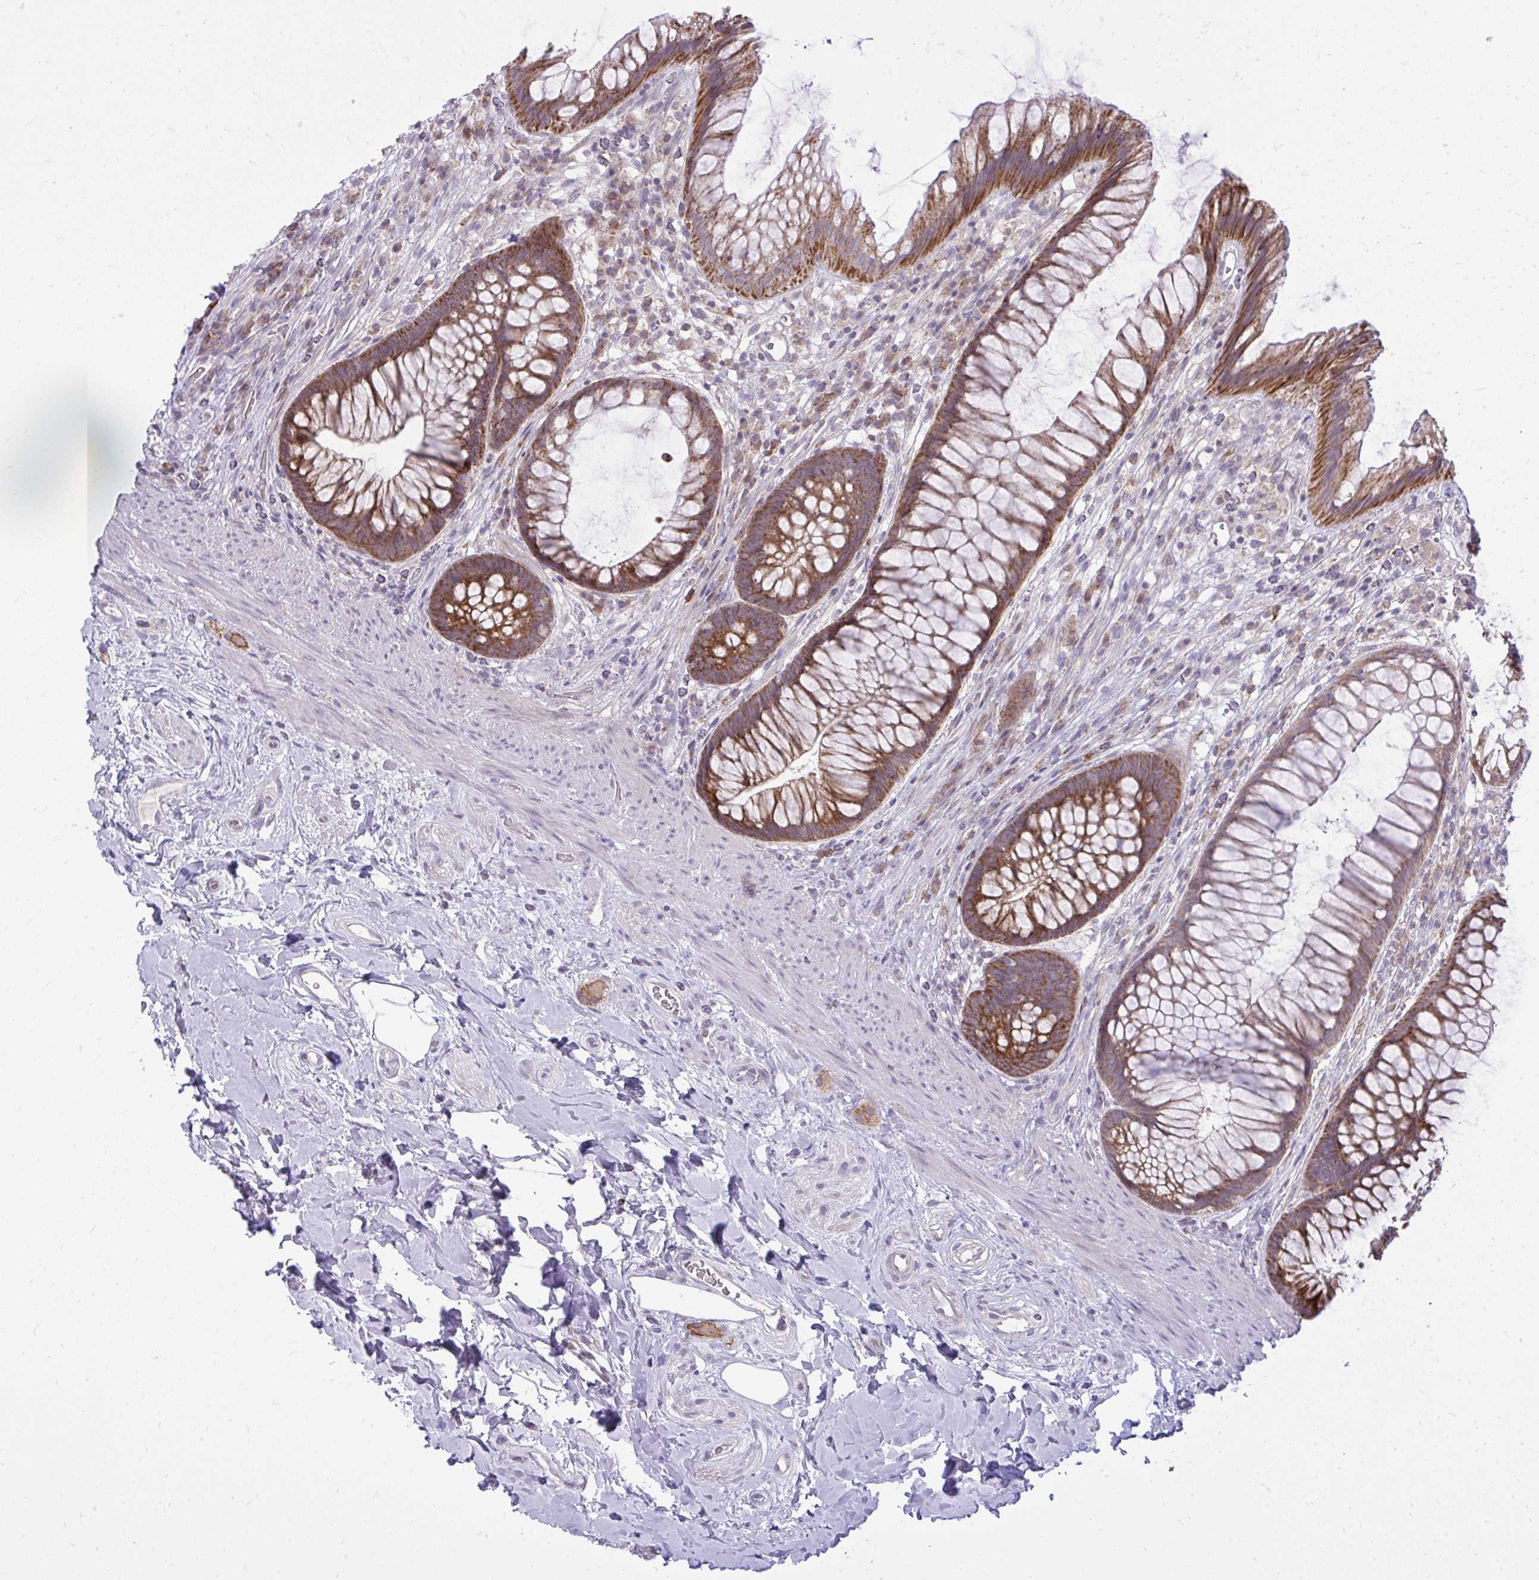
{"staining": {"intensity": "strong", "quantity": ">75%", "location": "cytoplasmic/membranous"}, "tissue": "rectum", "cell_type": "Glandular cells", "image_type": "normal", "snomed": [{"axis": "morphology", "description": "Normal tissue, NOS"}, {"axis": "topography", "description": "Rectum"}], "caption": "A brown stain labels strong cytoplasmic/membranous positivity of a protein in glandular cells of normal rectum. (Brightfield microscopy of DAB IHC at high magnification).", "gene": "SPTBN2", "patient": {"sex": "male", "age": 53}}